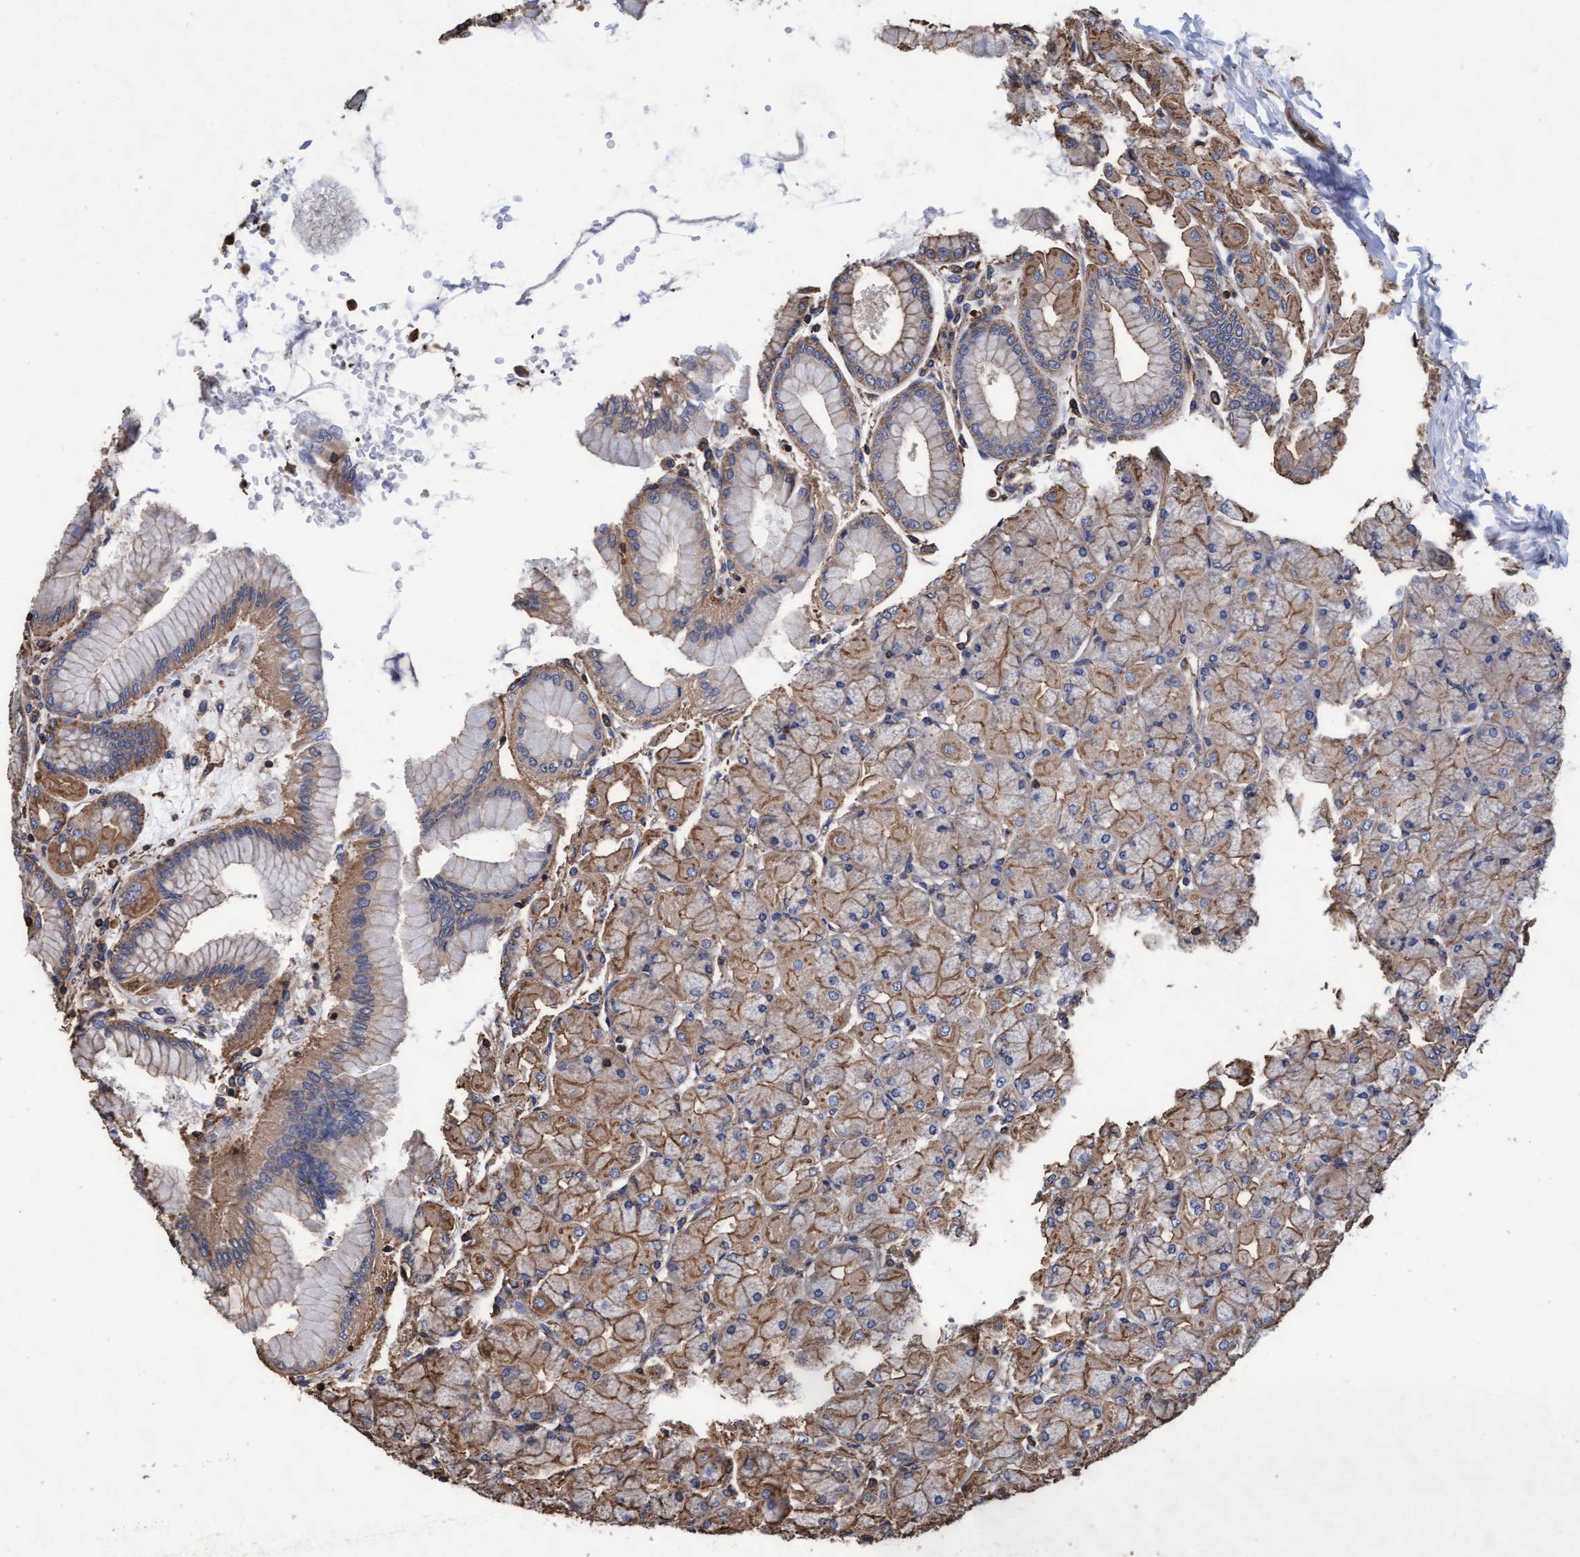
{"staining": {"intensity": "moderate", "quantity": ">75%", "location": "cytoplasmic/membranous"}, "tissue": "stomach", "cell_type": "Glandular cells", "image_type": "normal", "snomed": [{"axis": "morphology", "description": "Normal tissue, NOS"}, {"axis": "topography", "description": "Stomach, upper"}], "caption": "A high-resolution photomicrograph shows immunohistochemistry staining of benign stomach, which demonstrates moderate cytoplasmic/membranous staining in about >75% of glandular cells. (DAB IHC, brown staining for protein, blue staining for nuclei).", "gene": "GRHPR", "patient": {"sex": "female", "age": 56}}